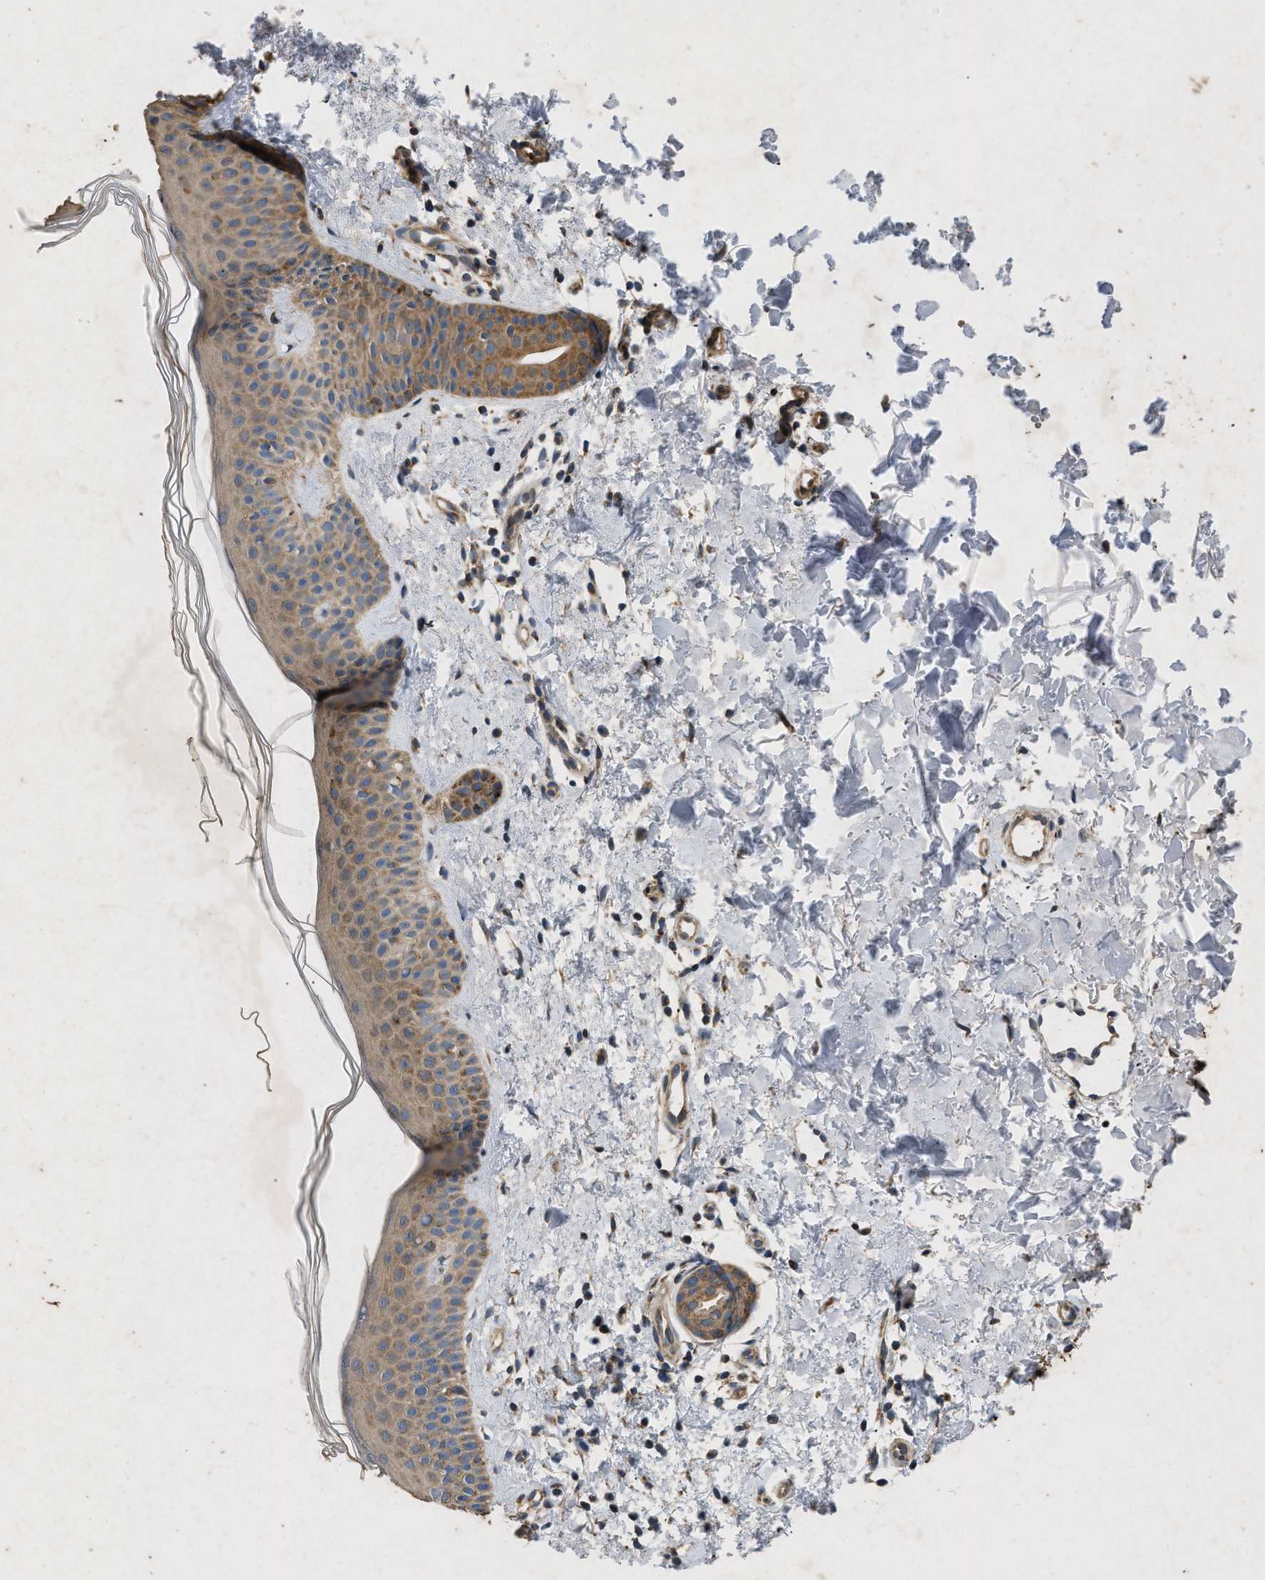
{"staining": {"intensity": "strong", "quantity": ">75%", "location": "cytoplasmic/membranous"}, "tissue": "skin", "cell_type": "Fibroblasts", "image_type": "normal", "snomed": [{"axis": "morphology", "description": "Normal tissue, NOS"}, {"axis": "morphology", "description": "Malignant melanoma, NOS"}, {"axis": "topography", "description": "Skin"}], "caption": "Brown immunohistochemical staining in normal human skin reveals strong cytoplasmic/membranous staining in about >75% of fibroblasts.", "gene": "PRKG2", "patient": {"sex": "male", "age": 83}}